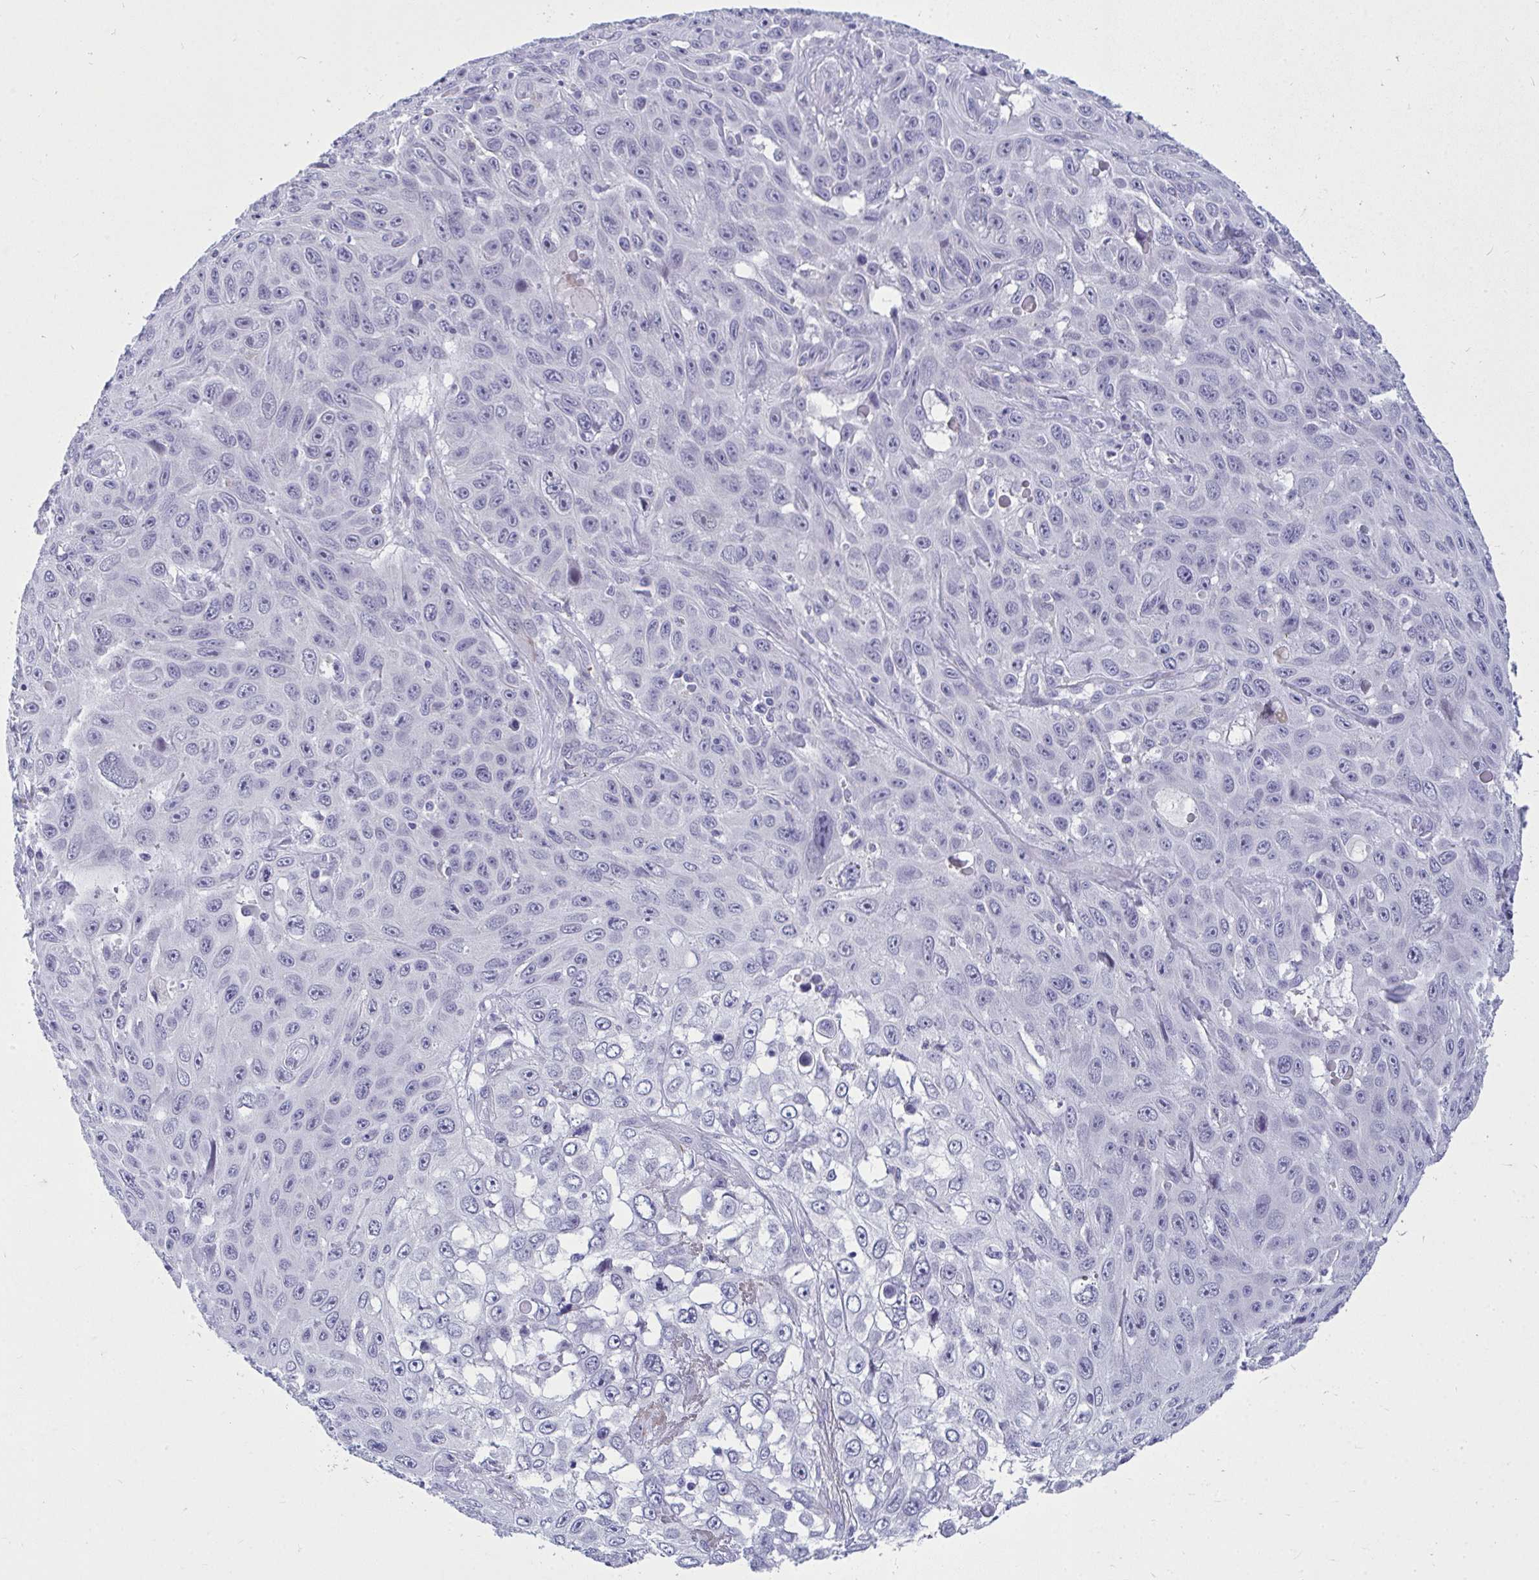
{"staining": {"intensity": "negative", "quantity": "none", "location": "none"}, "tissue": "skin cancer", "cell_type": "Tumor cells", "image_type": "cancer", "snomed": [{"axis": "morphology", "description": "Squamous cell carcinoma, NOS"}, {"axis": "topography", "description": "Skin"}], "caption": "There is no significant expression in tumor cells of skin cancer (squamous cell carcinoma).", "gene": "TSBP1", "patient": {"sex": "male", "age": 82}}